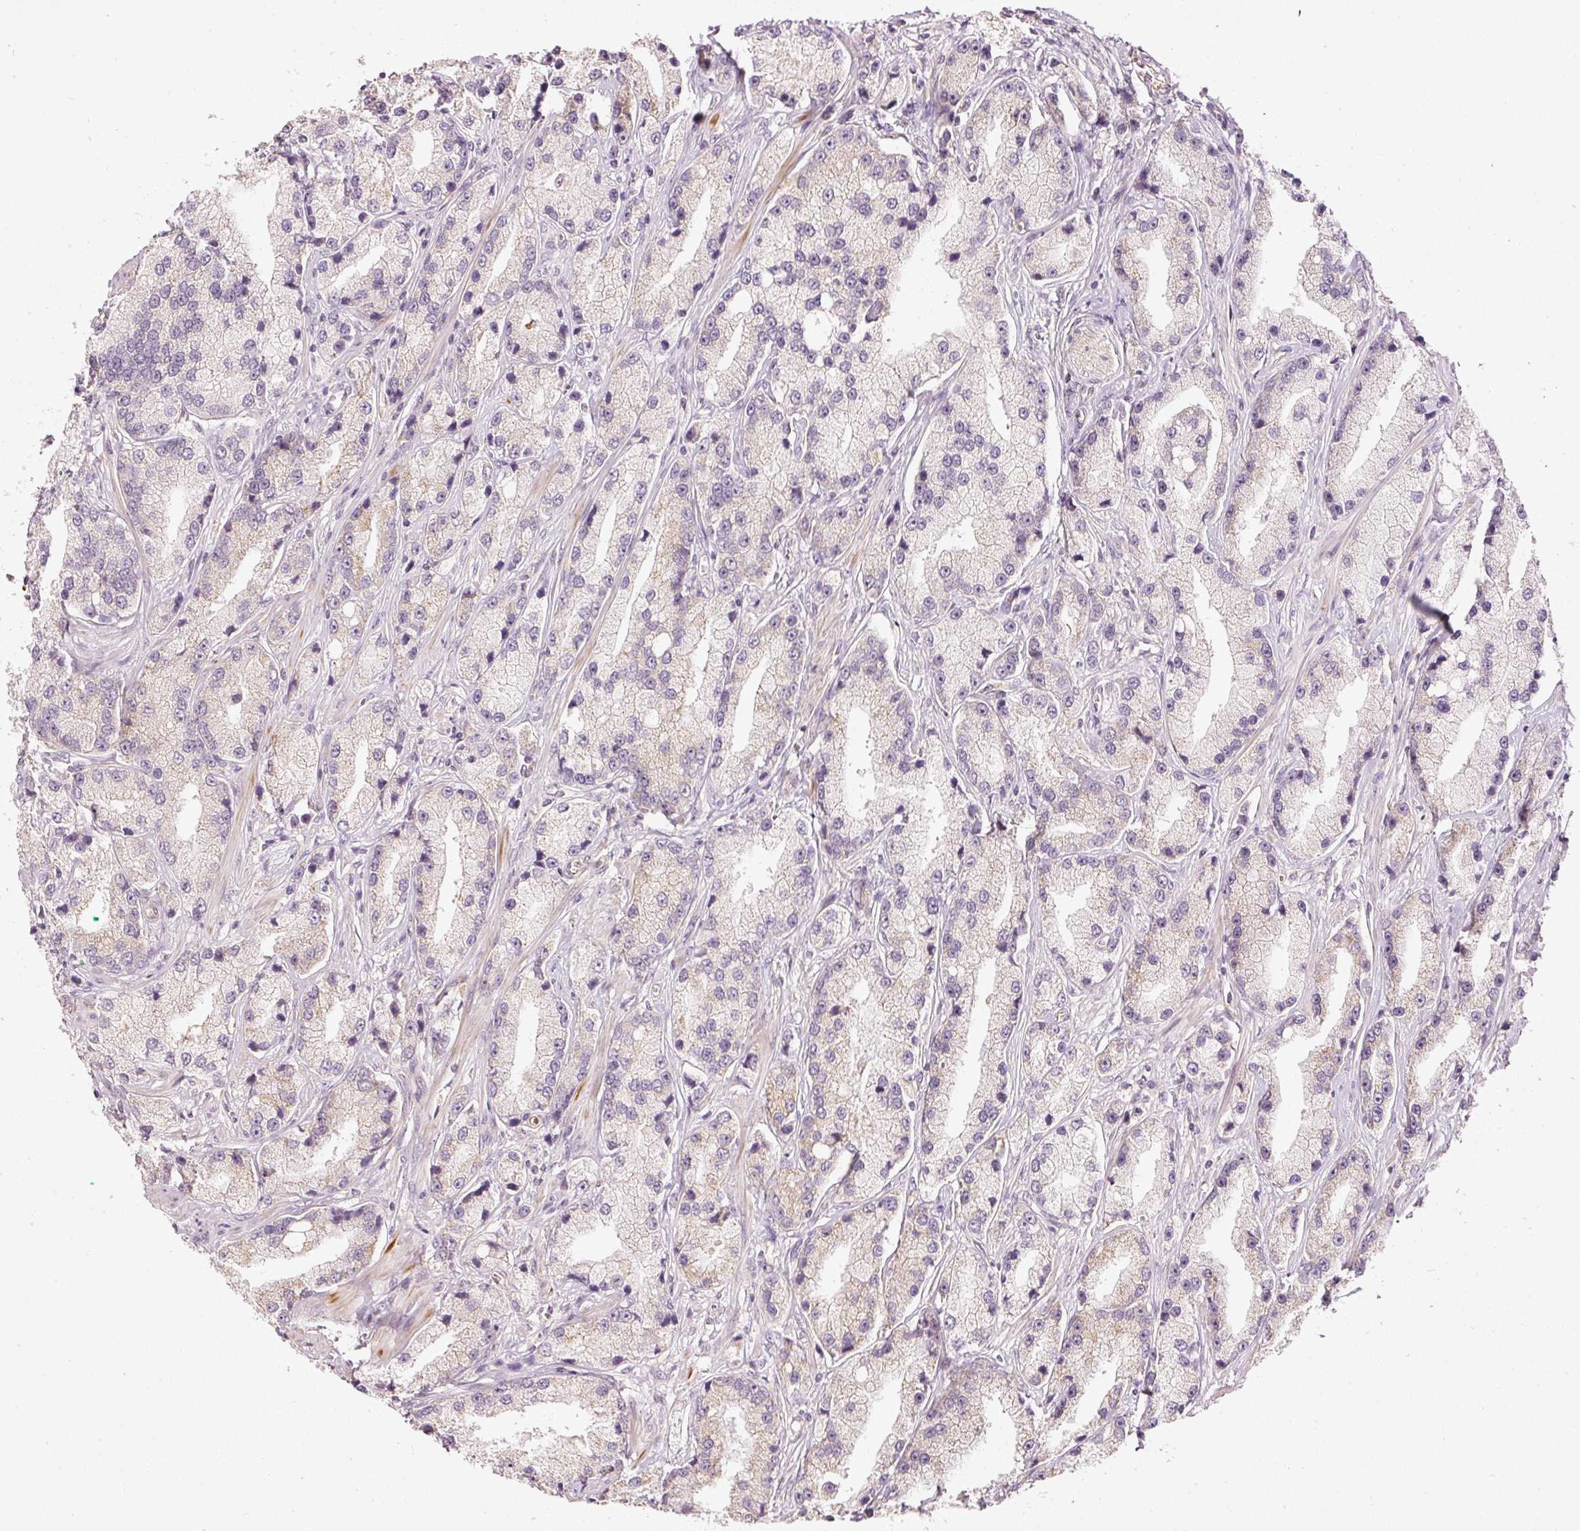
{"staining": {"intensity": "moderate", "quantity": "25%-75%", "location": "cytoplasmic/membranous"}, "tissue": "prostate cancer", "cell_type": "Tumor cells", "image_type": "cancer", "snomed": [{"axis": "morphology", "description": "Adenocarcinoma, High grade"}, {"axis": "topography", "description": "Prostate"}], "caption": "High-grade adenocarcinoma (prostate) stained for a protein reveals moderate cytoplasmic/membranous positivity in tumor cells. (Brightfield microscopy of DAB IHC at high magnification).", "gene": "CDC20B", "patient": {"sex": "male", "age": 74}}